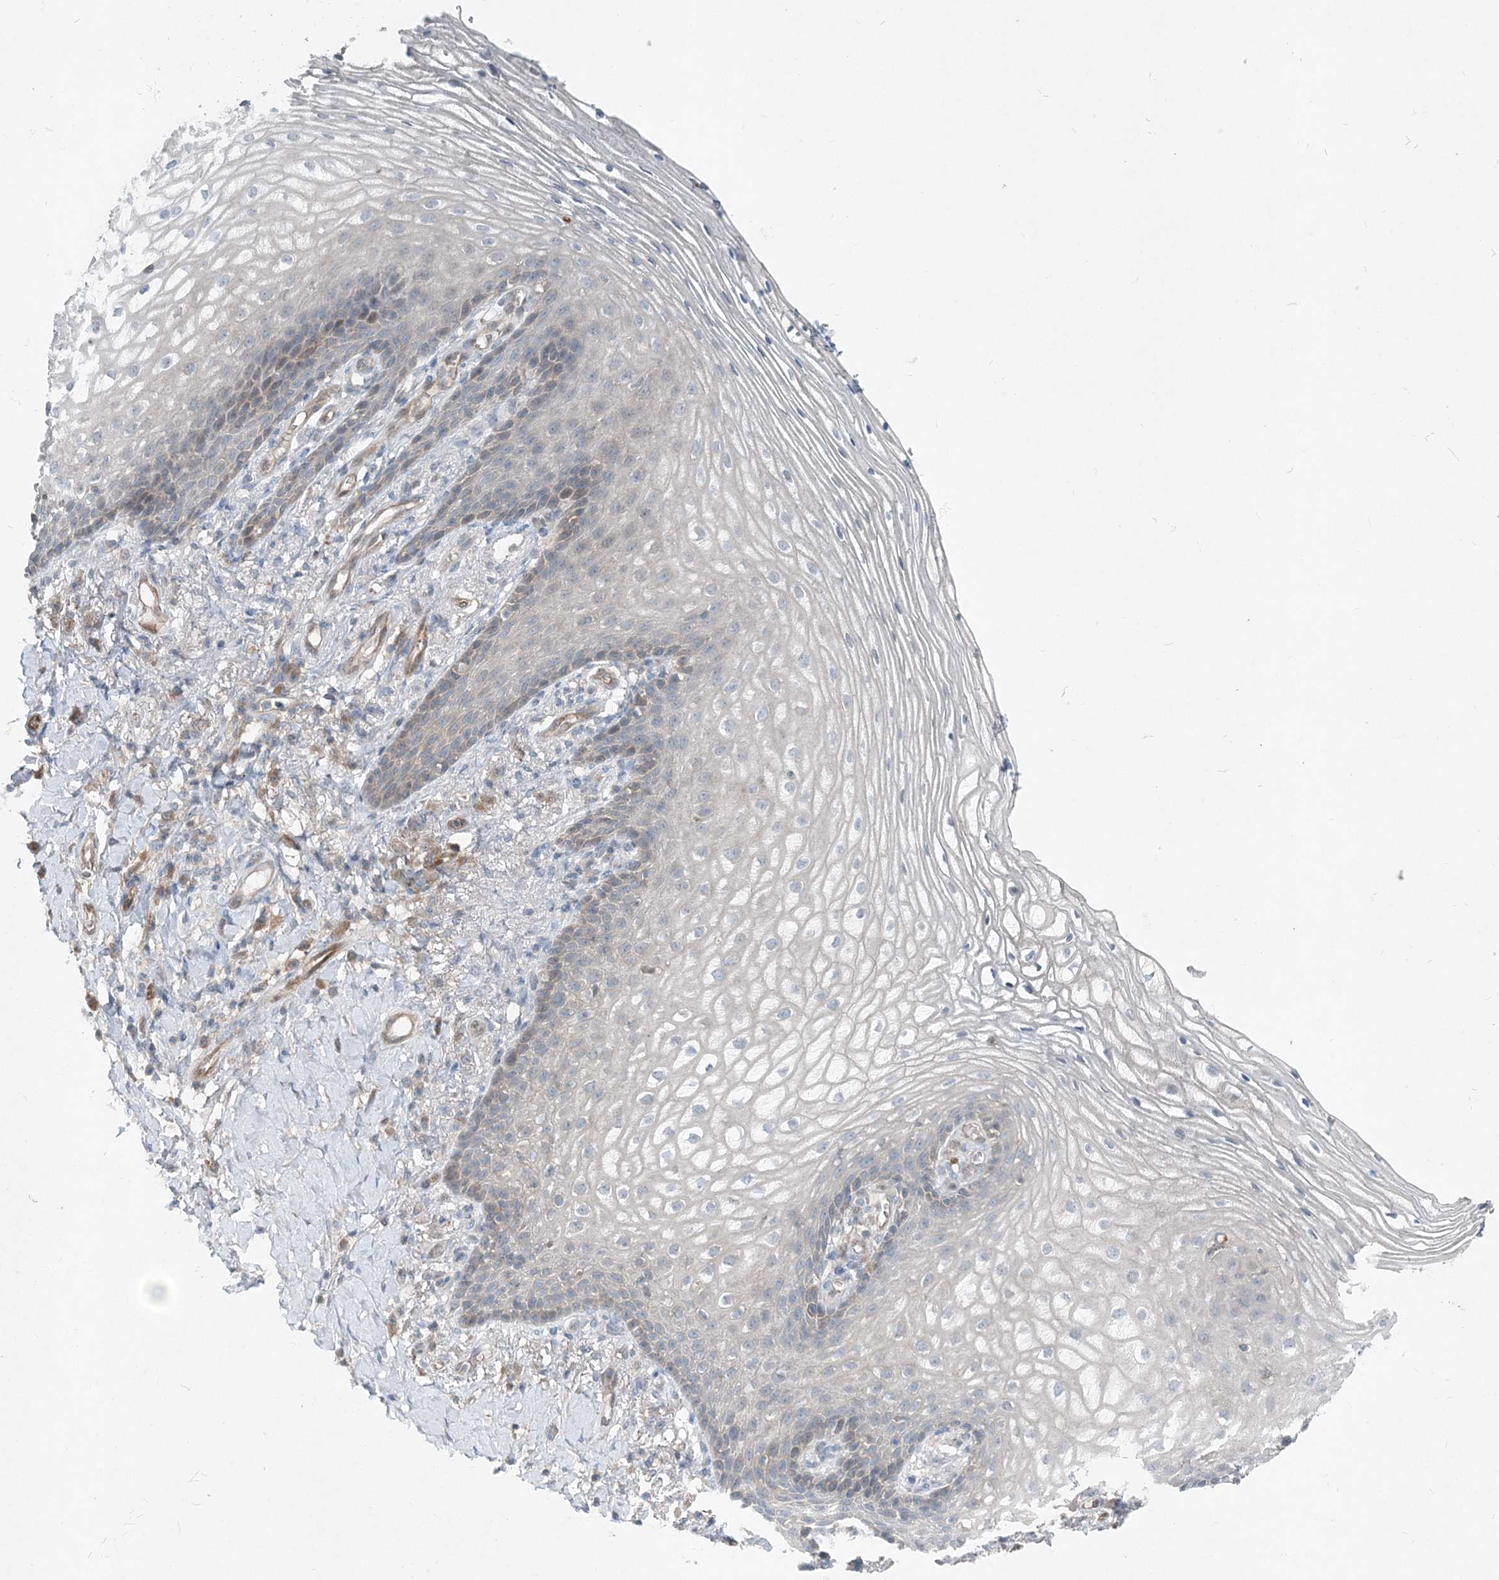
{"staining": {"intensity": "weak", "quantity": "<25%", "location": "cytoplasmic/membranous"}, "tissue": "vagina", "cell_type": "Squamous epithelial cells", "image_type": "normal", "snomed": [{"axis": "morphology", "description": "Normal tissue, NOS"}, {"axis": "topography", "description": "Vagina"}], "caption": "A high-resolution histopathology image shows IHC staining of normal vagina, which reveals no significant staining in squamous epithelial cells. Brightfield microscopy of immunohistochemistry stained with DAB (3,3'-diaminobenzidine) (brown) and hematoxylin (blue), captured at high magnification.", "gene": "ARMH1", "patient": {"sex": "female", "age": 60}}